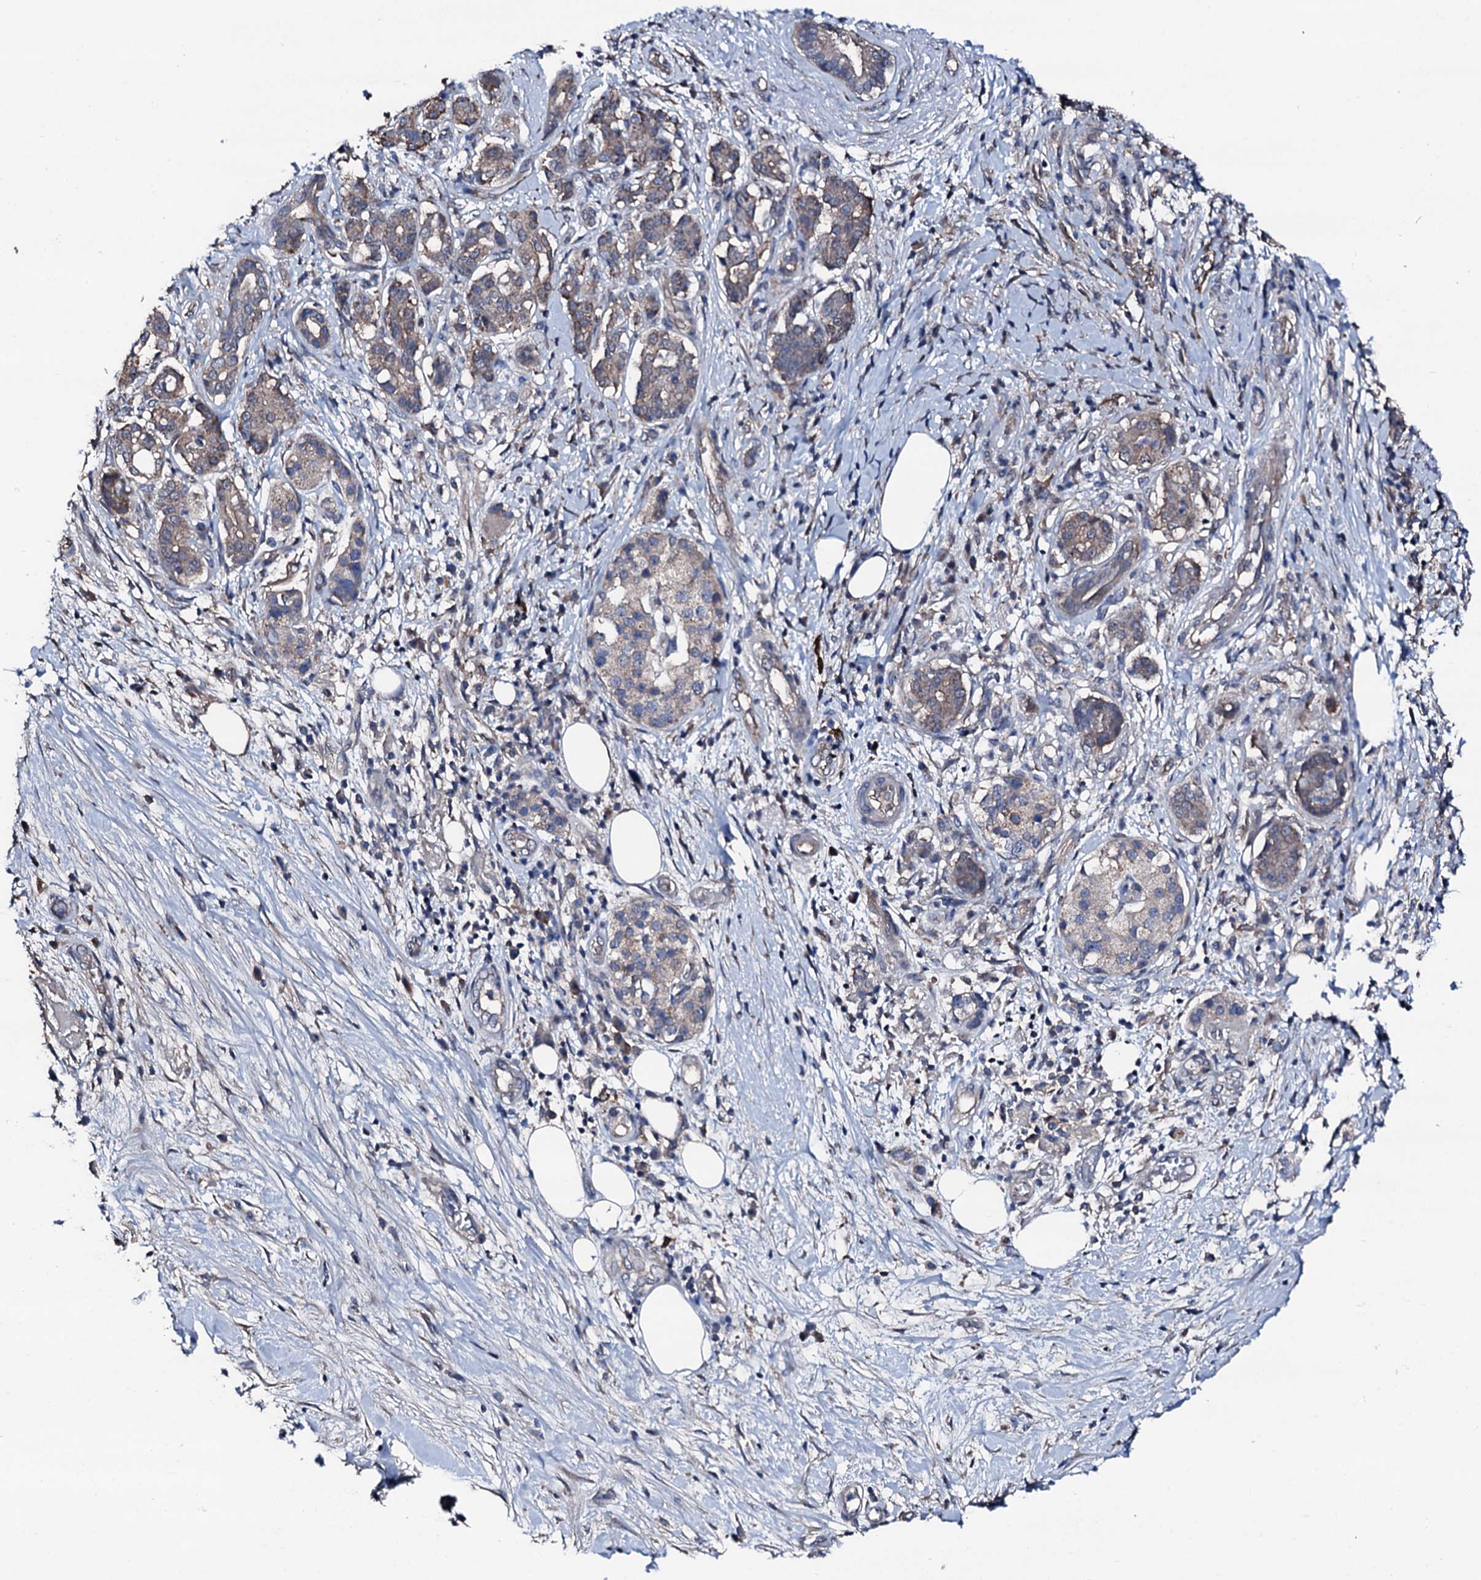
{"staining": {"intensity": "weak", "quantity": "<25%", "location": "cytoplasmic/membranous"}, "tissue": "pancreatic cancer", "cell_type": "Tumor cells", "image_type": "cancer", "snomed": [{"axis": "morphology", "description": "Adenocarcinoma, NOS"}, {"axis": "topography", "description": "Pancreas"}], "caption": "High magnification brightfield microscopy of pancreatic cancer stained with DAB (3,3'-diaminobenzidine) (brown) and counterstained with hematoxylin (blue): tumor cells show no significant expression. (DAB immunohistochemistry, high magnification).", "gene": "TRAFD1", "patient": {"sex": "female", "age": 73}}